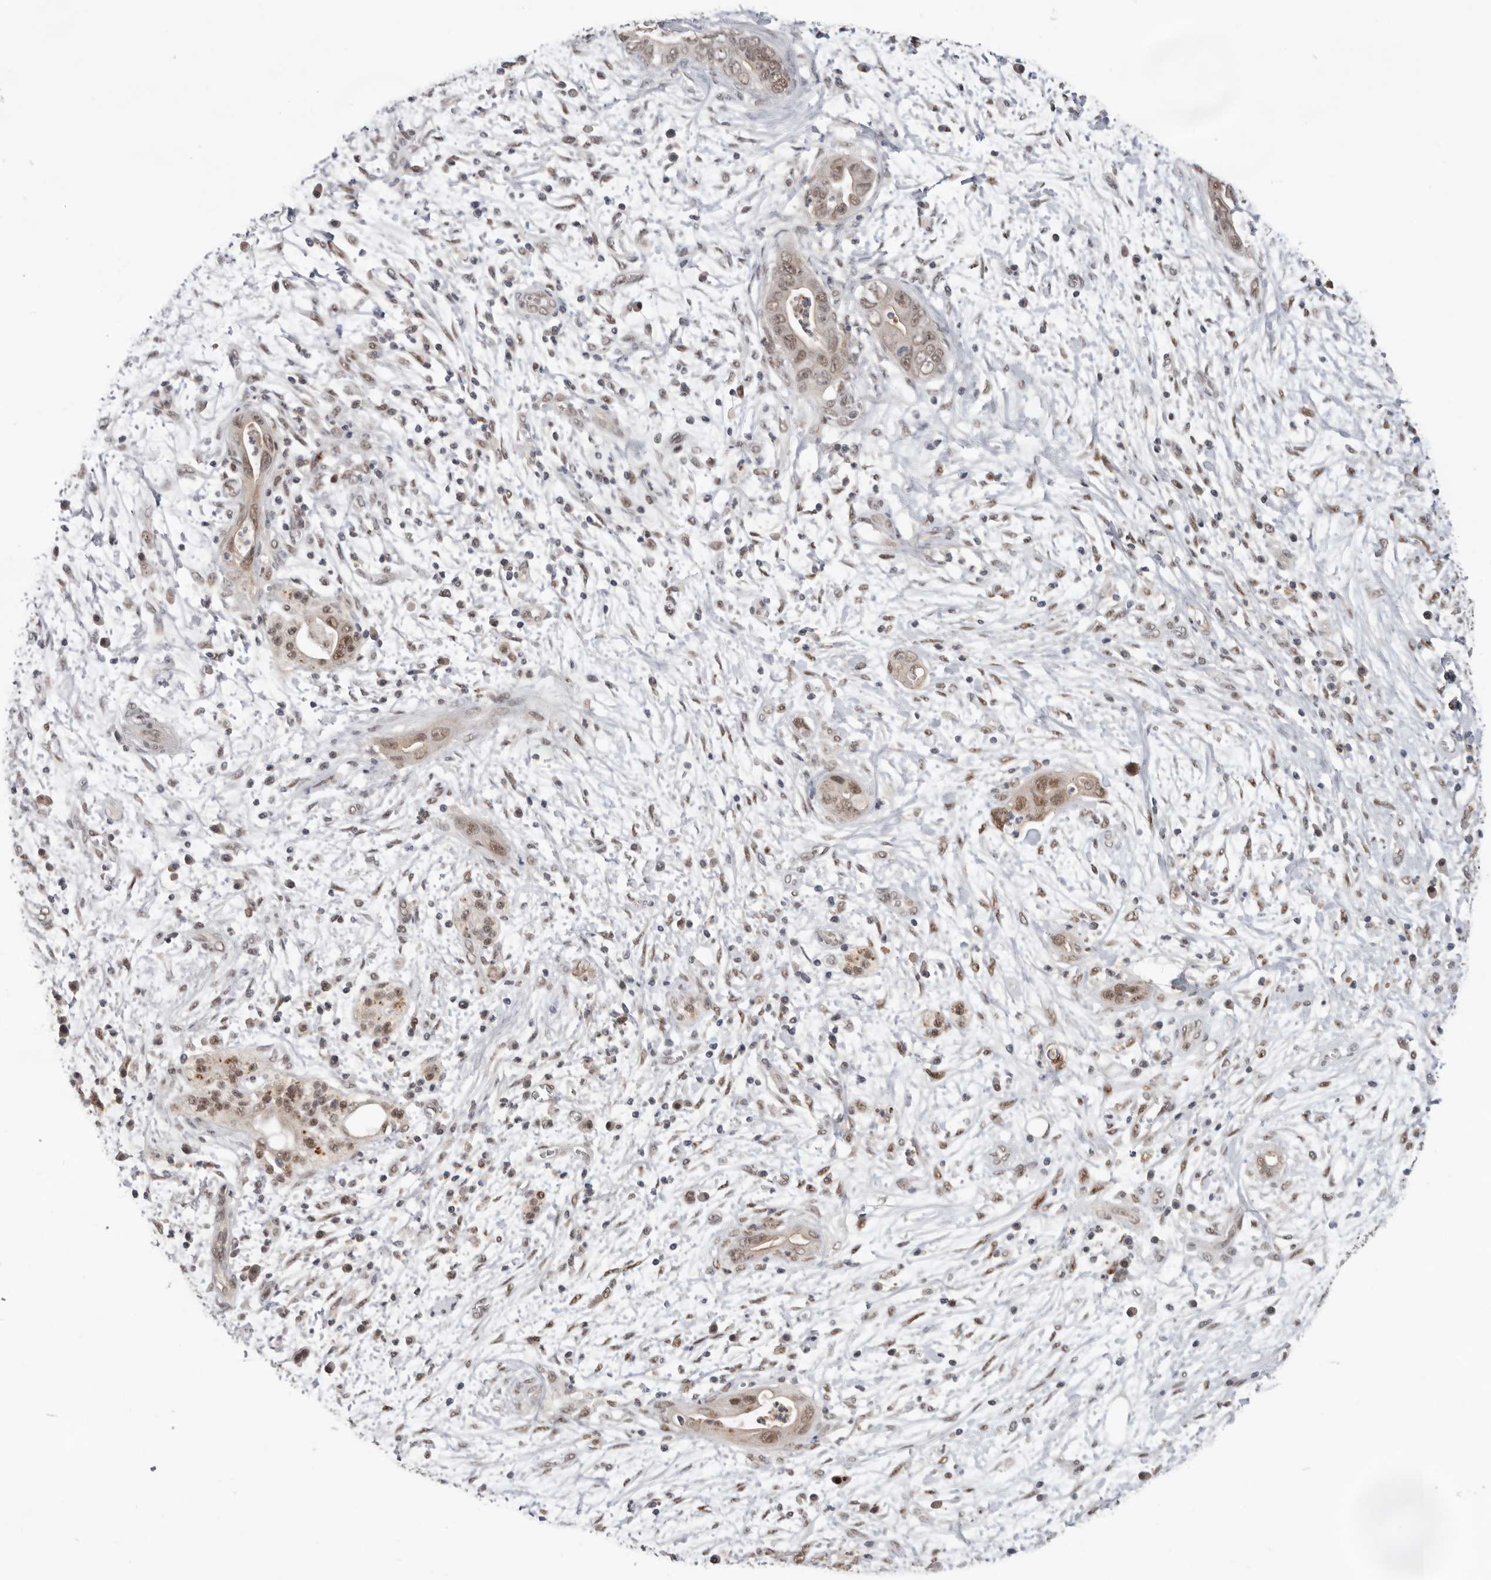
{"staining": {"intensity": "moderate", "quantity": ">75%", "location": "nuclear"}, "tissue": "pancreatic cancer", "cell_type": "Tumor cells", "image_type": "cancer", "snomed": [{"axis": "morphology", "description": "Adenocarcinoma, NOS"}, {"axis": "topography", "description": "Pancreas"}], "caption": "Pancreatic adenocarcinoma stained with a brown dye exhibits moderate nuclear positive positivity in approximately >75% of tumor cells.", "gene": "BRCA2", "patient": {"sex": "male", "age": 75}}